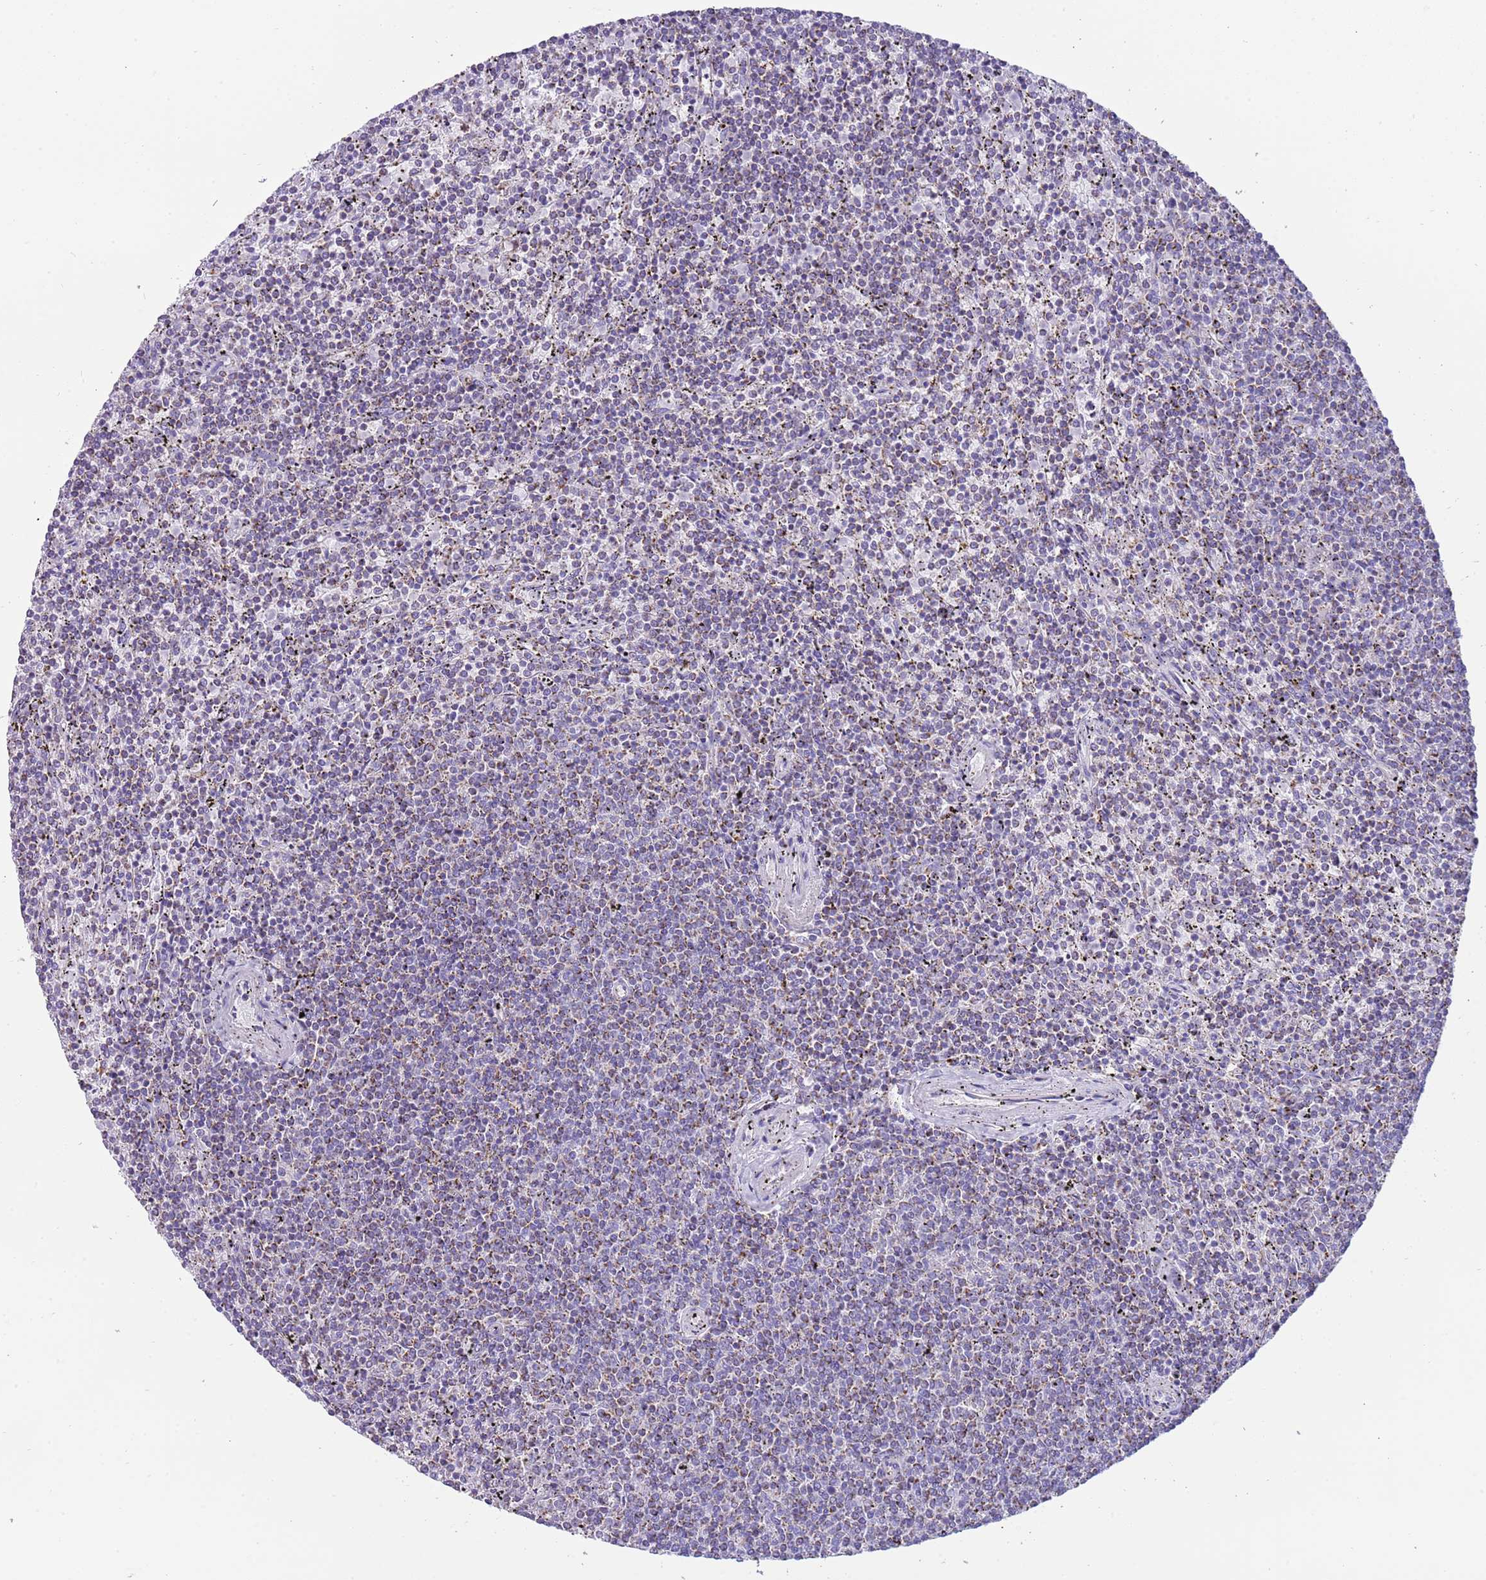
{"staining": {"intensity": "negative", "quantity": "none", "location": "none"}, "tissue": "lymphoma", "cell_type": "Tumor cells", "image_type": "cancer", "snomed": [{"axis": "morphology", "description": "Malignant lymphoma, non-Hodgkin's type, Low grade"}, {"axis": "topography", "description": "Spleen"}], "caption": "Tumor cells are negative for brown protein staining in malignant lymphoma, non-Hodgkin's type (low-grade). (Immunohistochemistry, brightfield microscopy, high magnification).", "gene": "SUCLG2", "patient": {"sex": "female", "age": 50}}